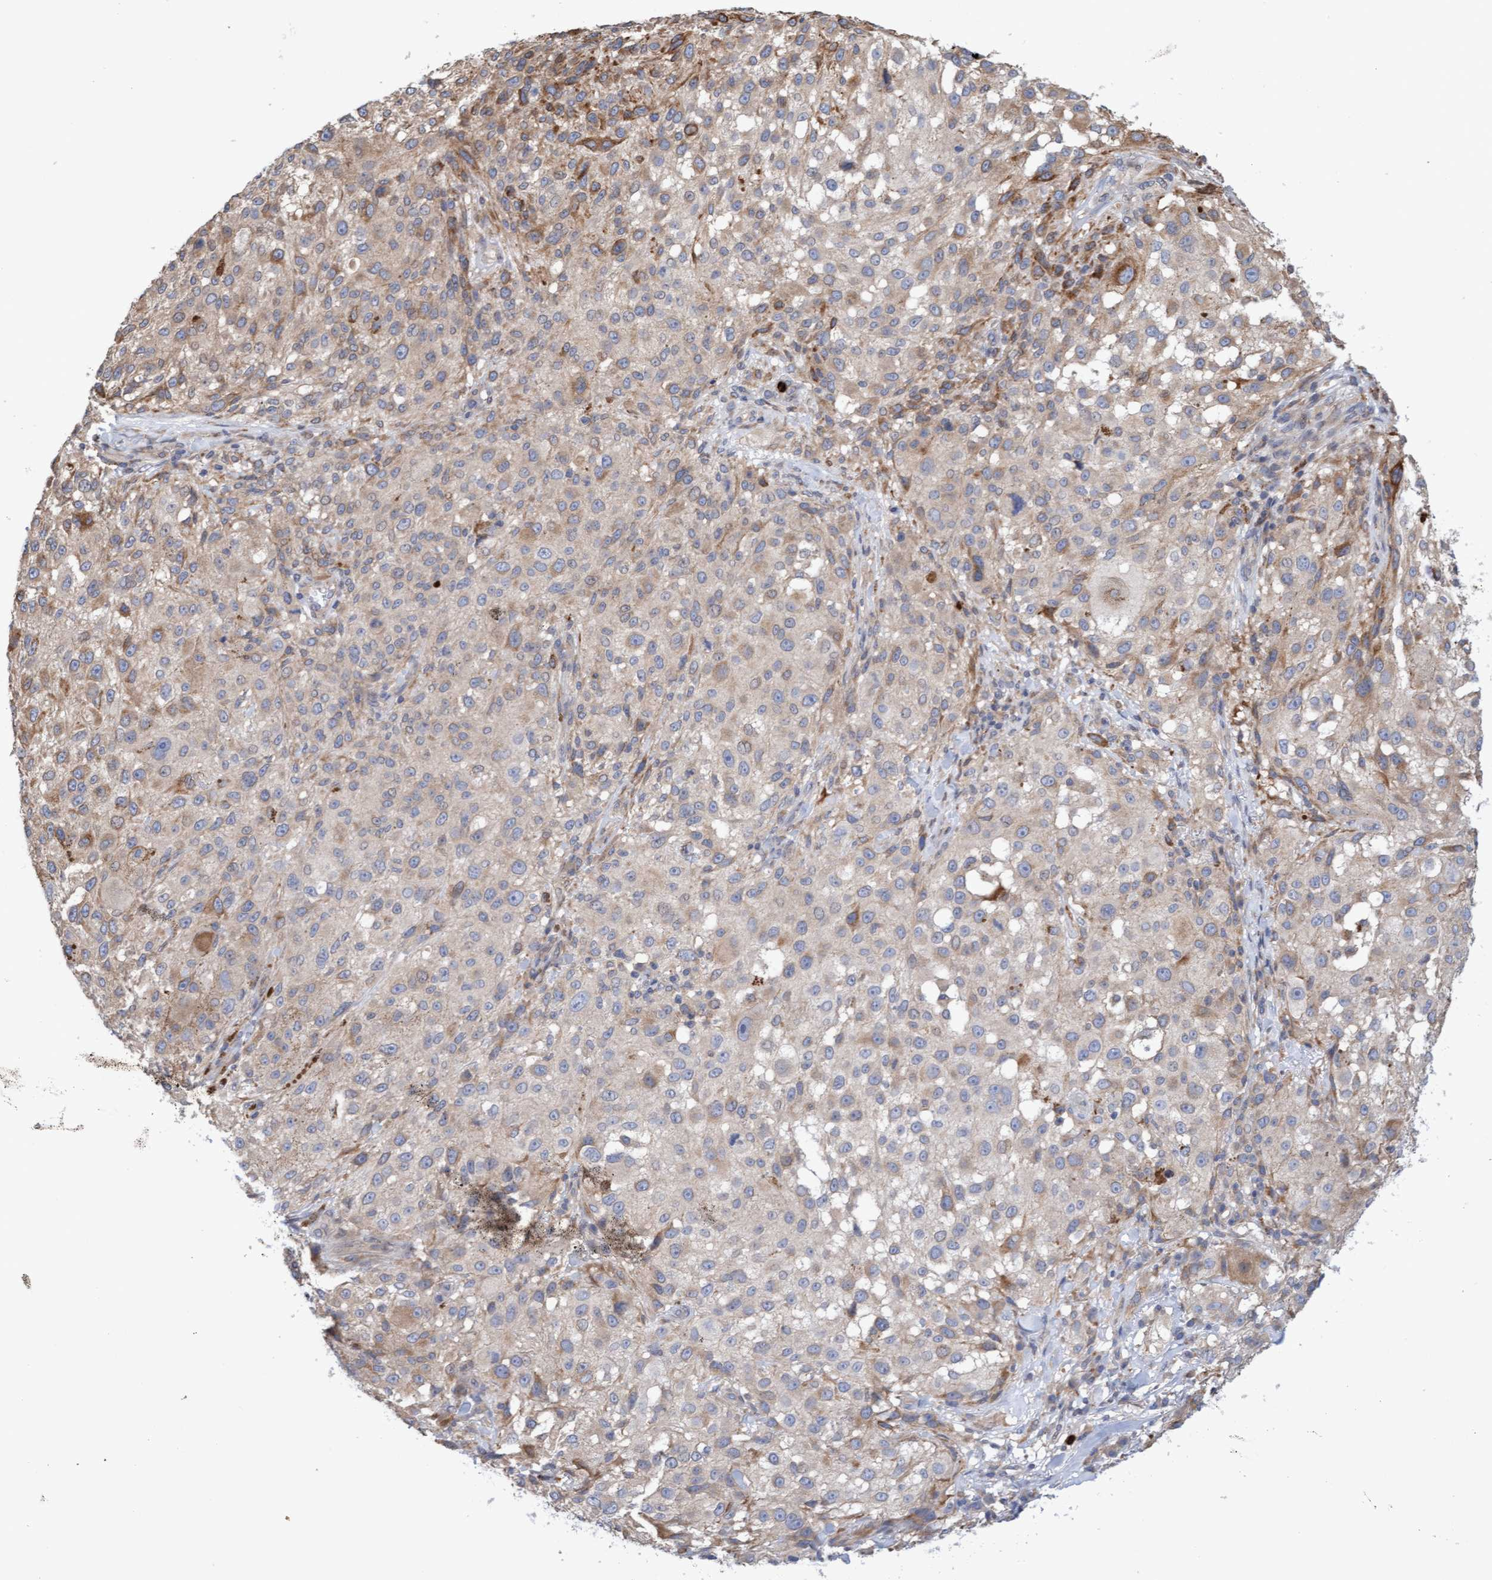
{"staining": {"intensity": "weak", "quantity": "<25%", "location": "cytoplasmic/membranous"}, "tissue": "melanoma", "cell_type": "Tumor cells", "image_type": "cancer", "snomed": [{"axis": "morphology", "description": "Necrosis, NOS"}, {"axis": "morphology", "description": "Malignant melanoma, NOS"}, {"axis": "topography", "description": "Skin"}], "caption": "The micrograph exhibits no significant positivity in tumor cells of malignant melanoma.", "gene": "MMP8", "patient": {"sex": "female", "age": 87}}